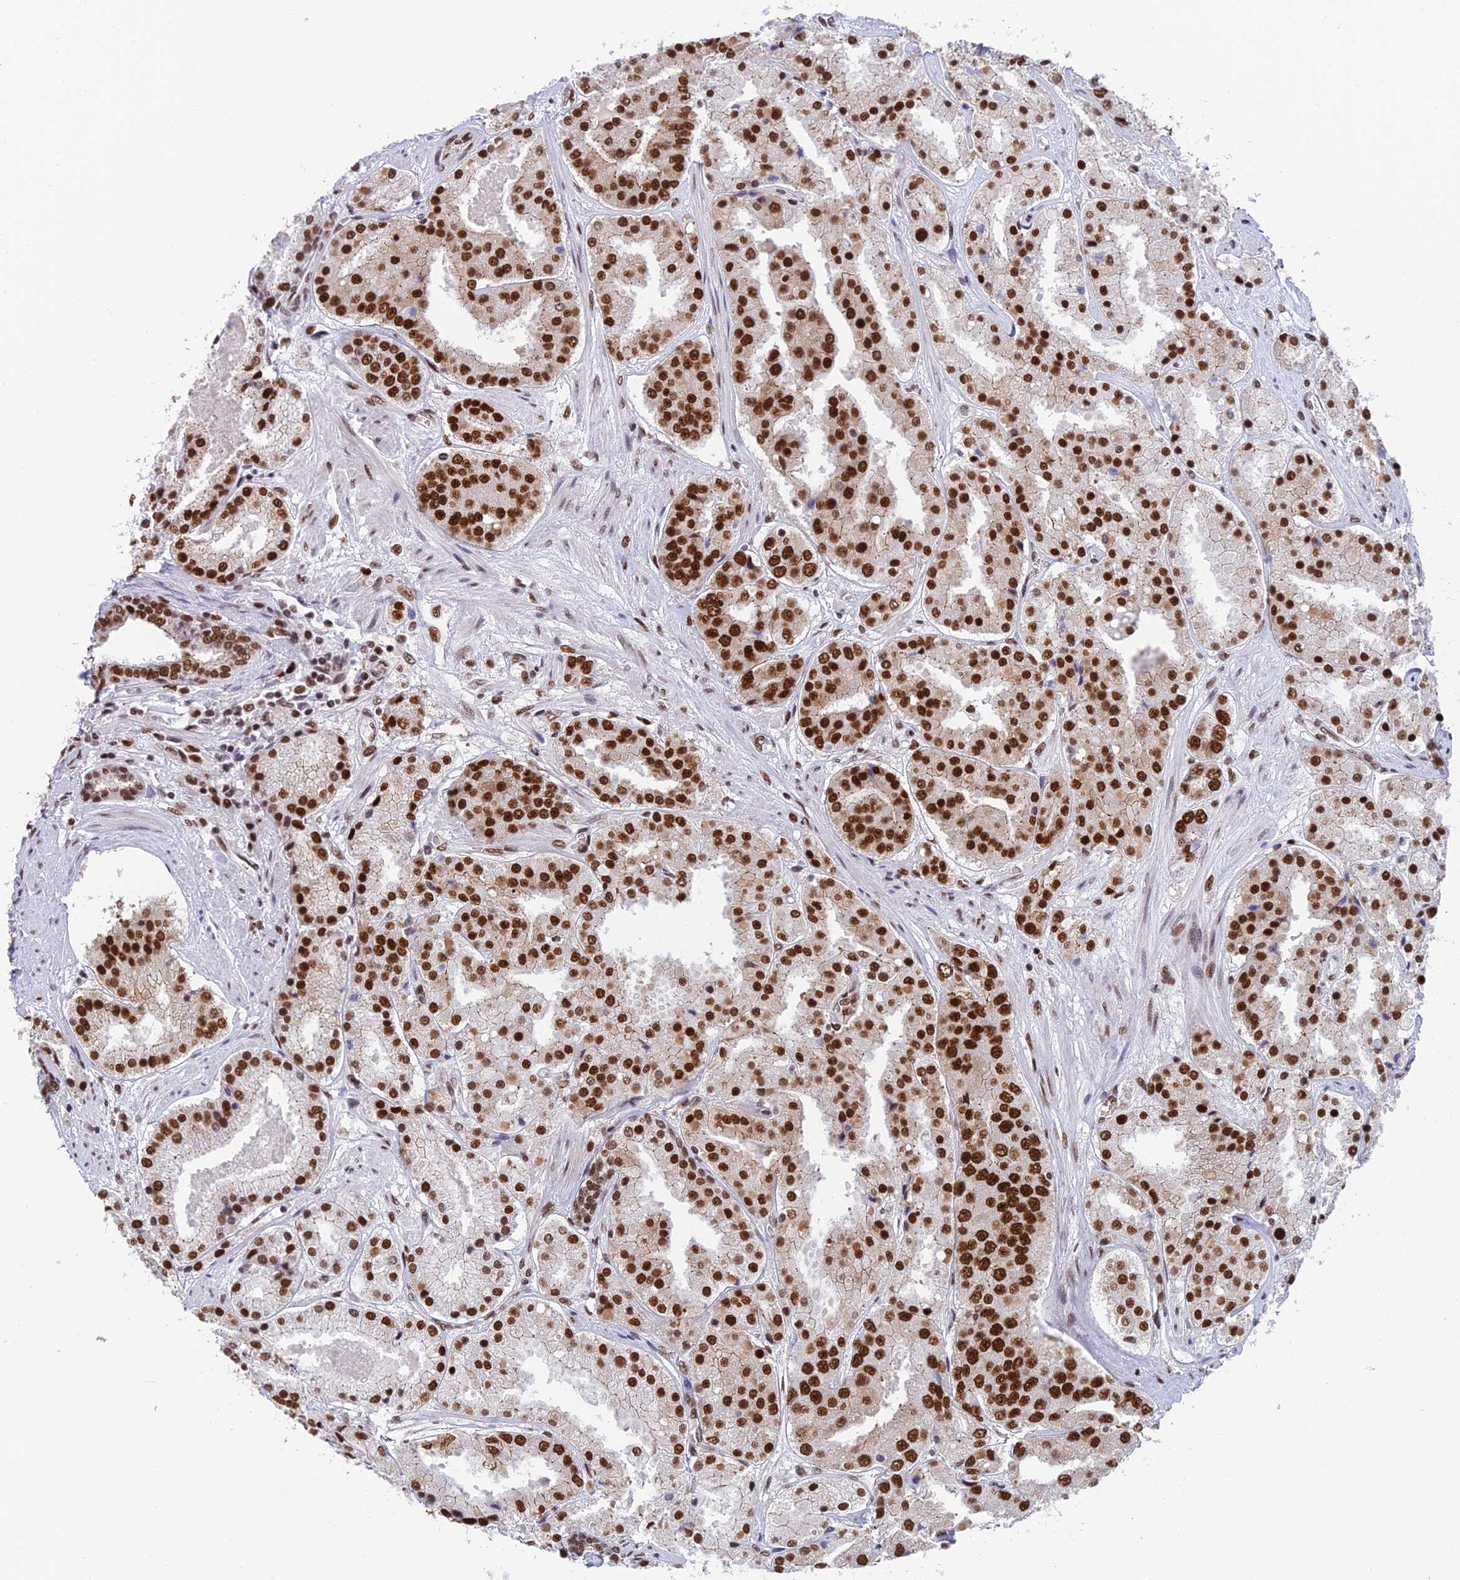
{"staining": {"intensity": "strong", "quantity": ">75%", "location": "nuclear"}, "tissue": "prostate cancer", "cell_type": "Tumor cells", "image_type": "cancer", "snomed": [{"axis": "morphology", "description": "Adenocarcinoma, High grade"}, {"axis": "topography", "description": "Prostate"}], "caption": "Protein staining of prostate cancer tissue exhibits strong nuclear expression in approximately >75% of tumor cells.", "gene": "EEF1AKMT3", "patient": {"sex": "male", "age": 63}}